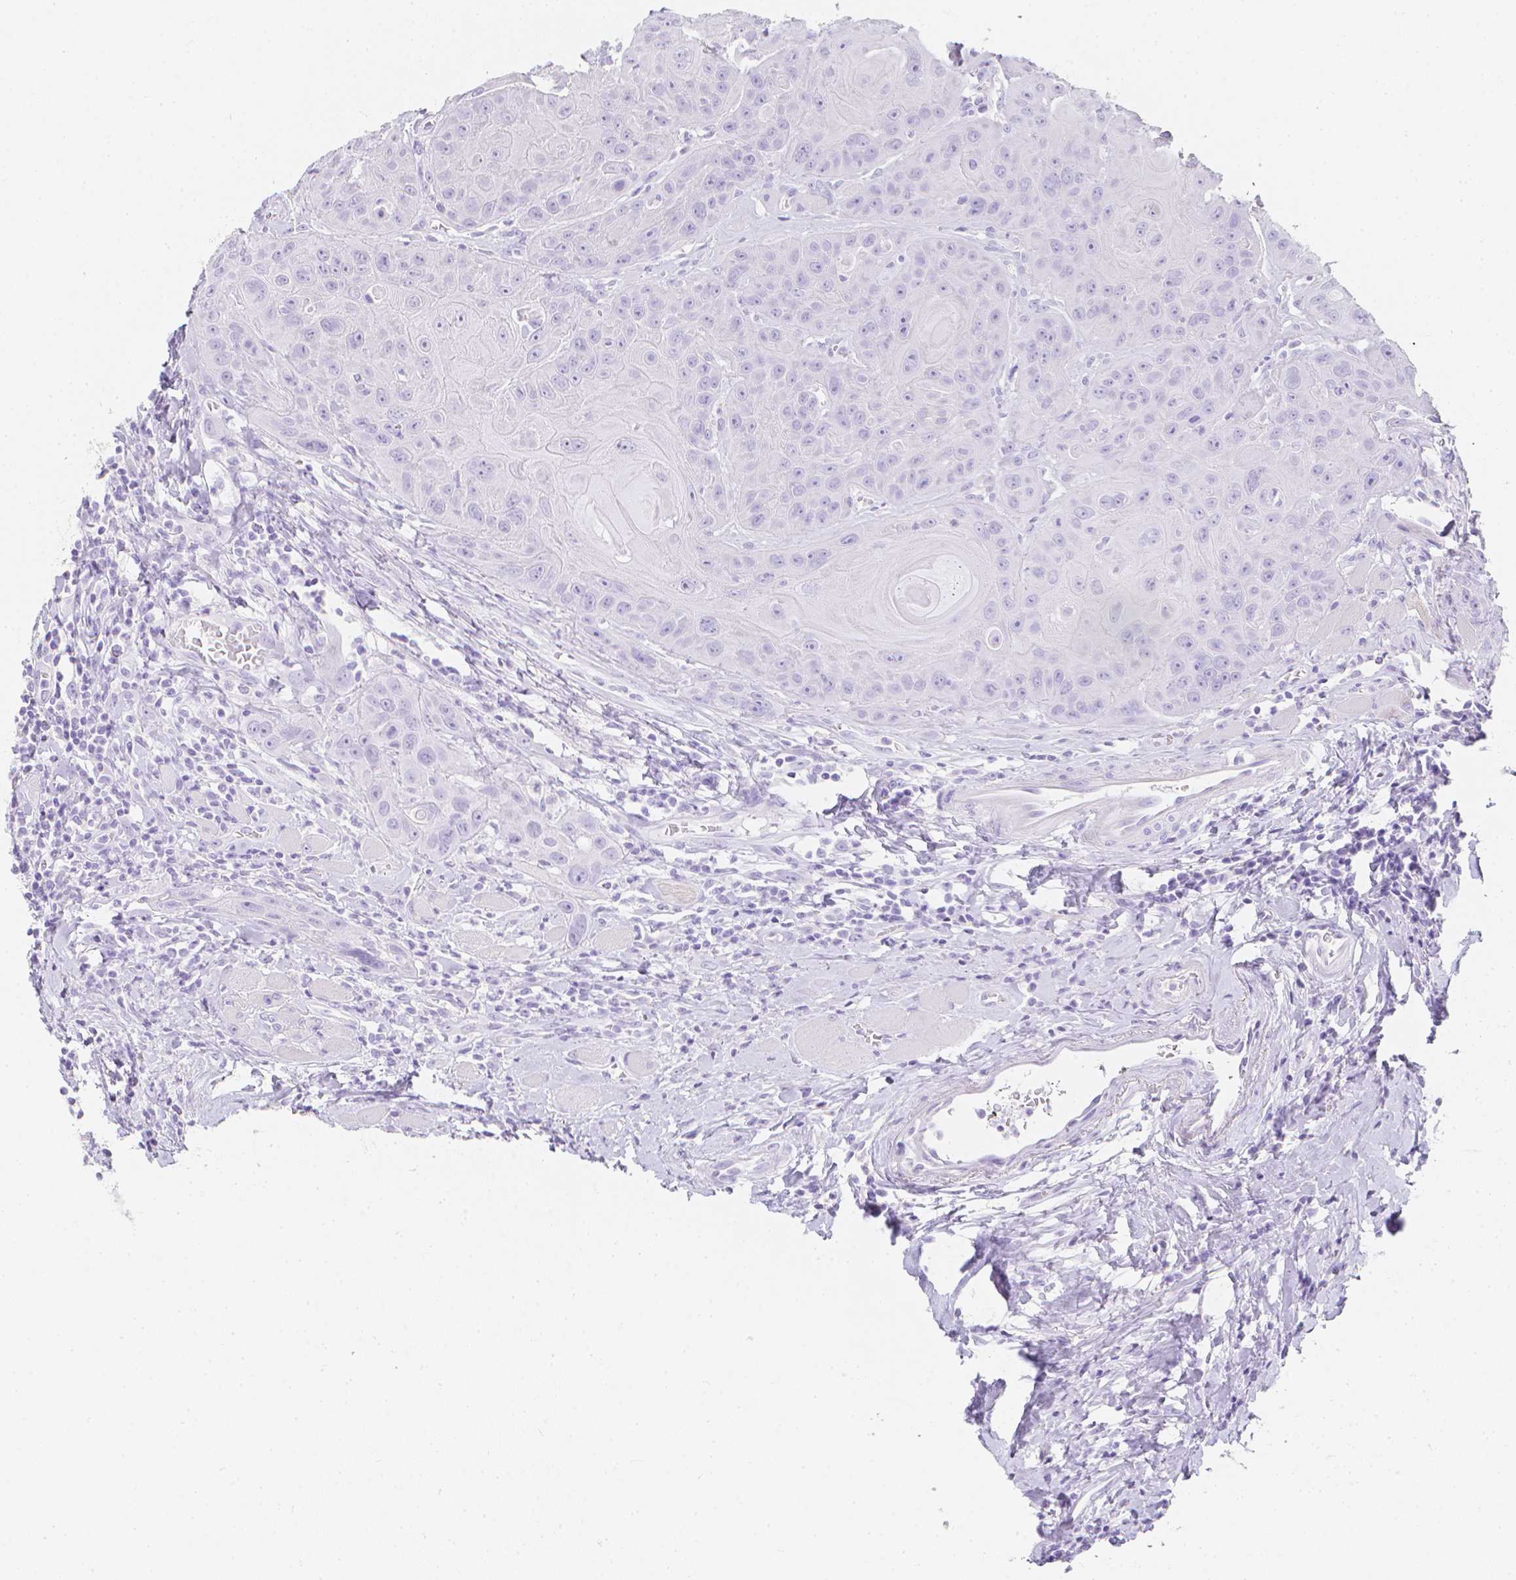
{"staining": {"intensity": "negative", "quantity": "none", "location": "none"}, "tissue": "head and neck cancer", "cell_type": "Tumor cells", "image_type": "cancer", "snomed": [{"axis": "morphology", "description": "Squamous cell carcinoma, NOS"}, {"axis": "topography", "description": "Head-Neck"}], "caption": "A high-resolution histopathology image shows IHC staining of head and neck cancer, which demonstrates no significant staining in tumor cells.", "gene": "LGALS4", "patient": {"sex": "female", "age": 59}}